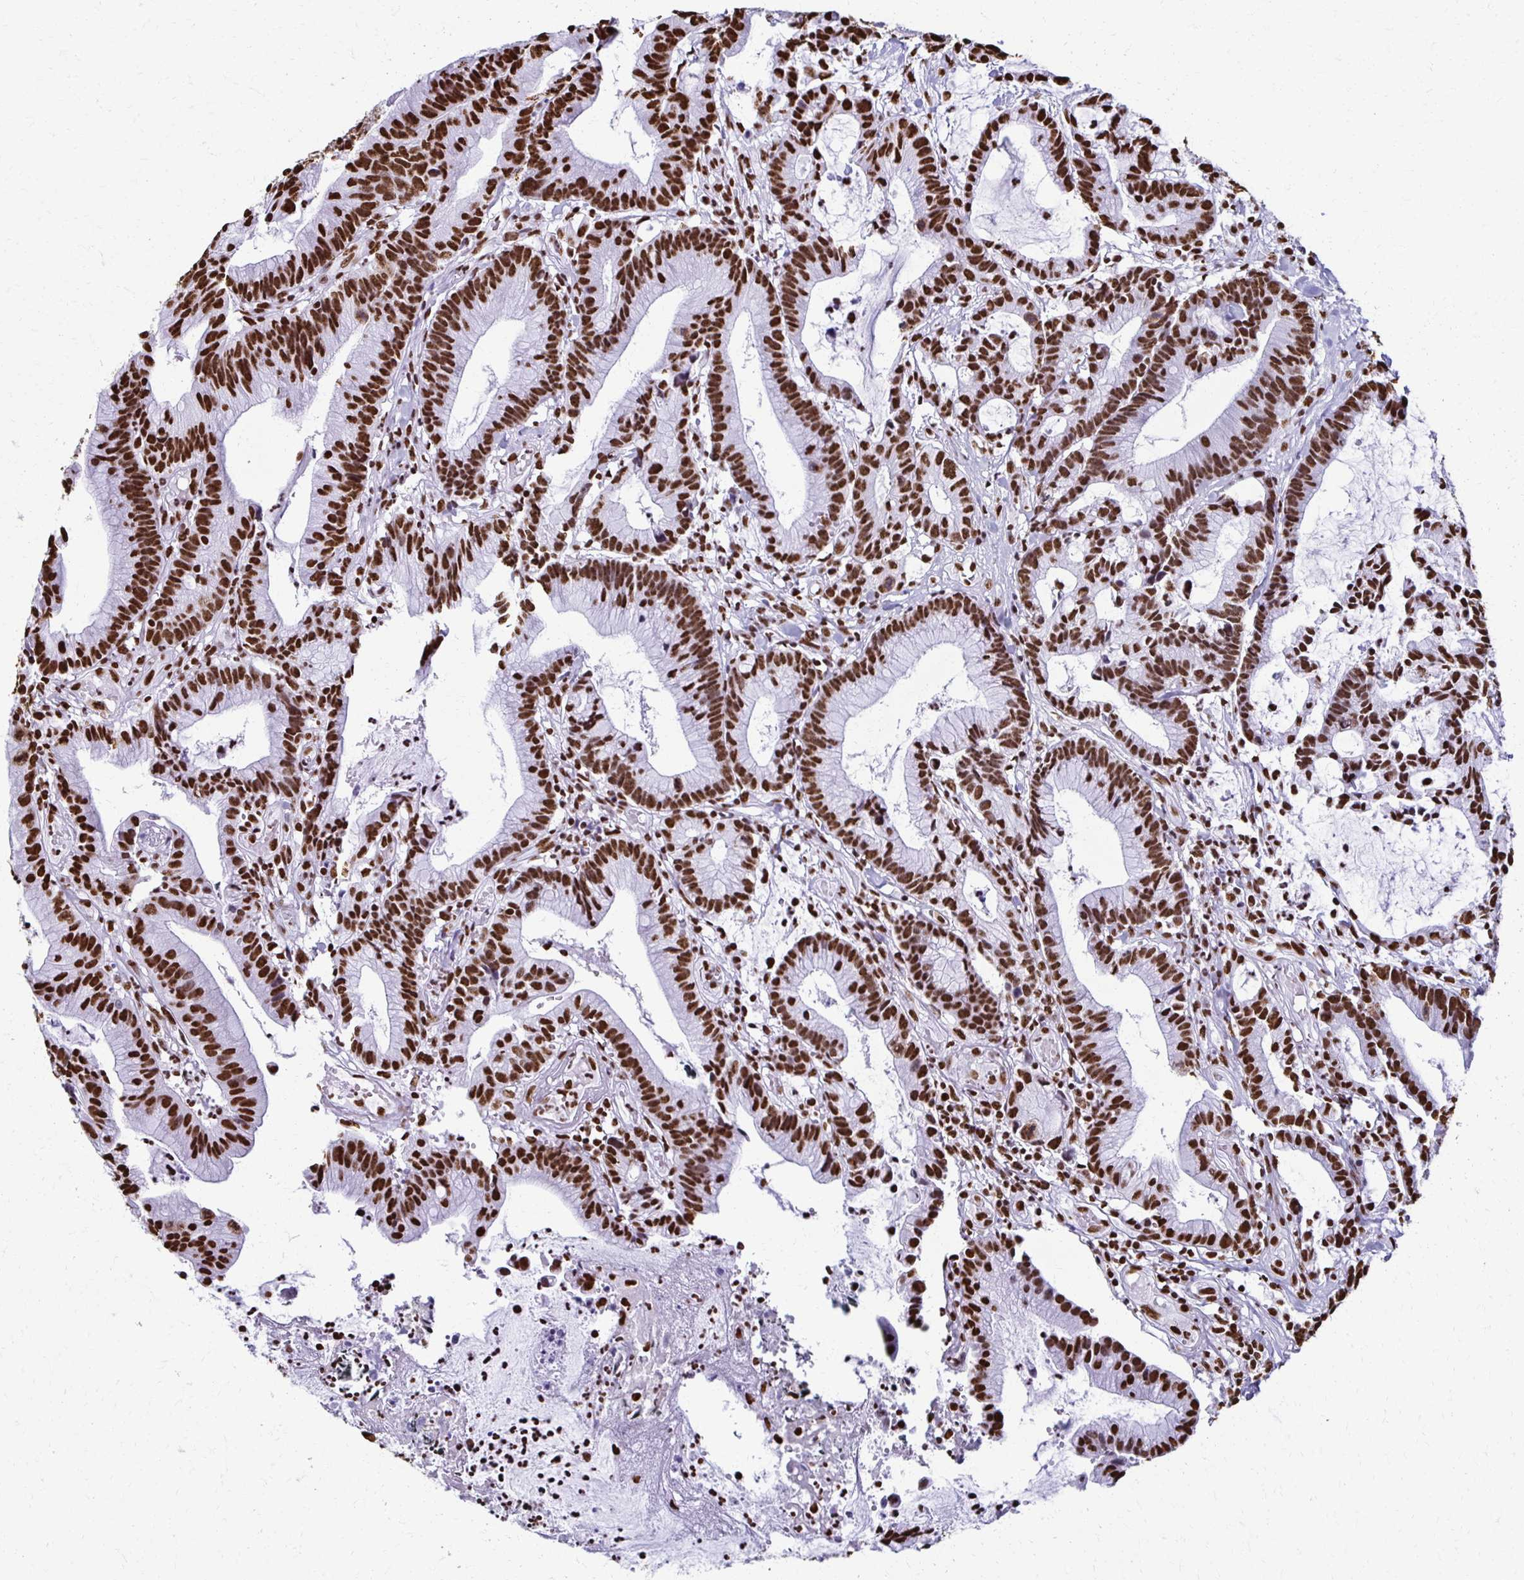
{"staining": {"intensity": "strong", "quantity": ">75%", "location": "nuclear"}, "tissue": "colorectal cancer", "cell_type": "Tumor cells", "image_type": "cancer", "snomed": [{"axis": "morphology", "description": "Adenocarcinoma, NOS"}, {"axis": "topography", "description": "Colon"}], "caption": "Strong nuclear protein expression is appreciated in approximately >75% of tumor cells in colorectal cancer (adenocarcinoma). The staining was performed using DAB (3,3'-diaminobenzidine), with brown indicating positive protein expression. Nuclei are stained blue with hematoxylin.", "gene": "NONO", "patient": {"sex": "female", "age": 78}}